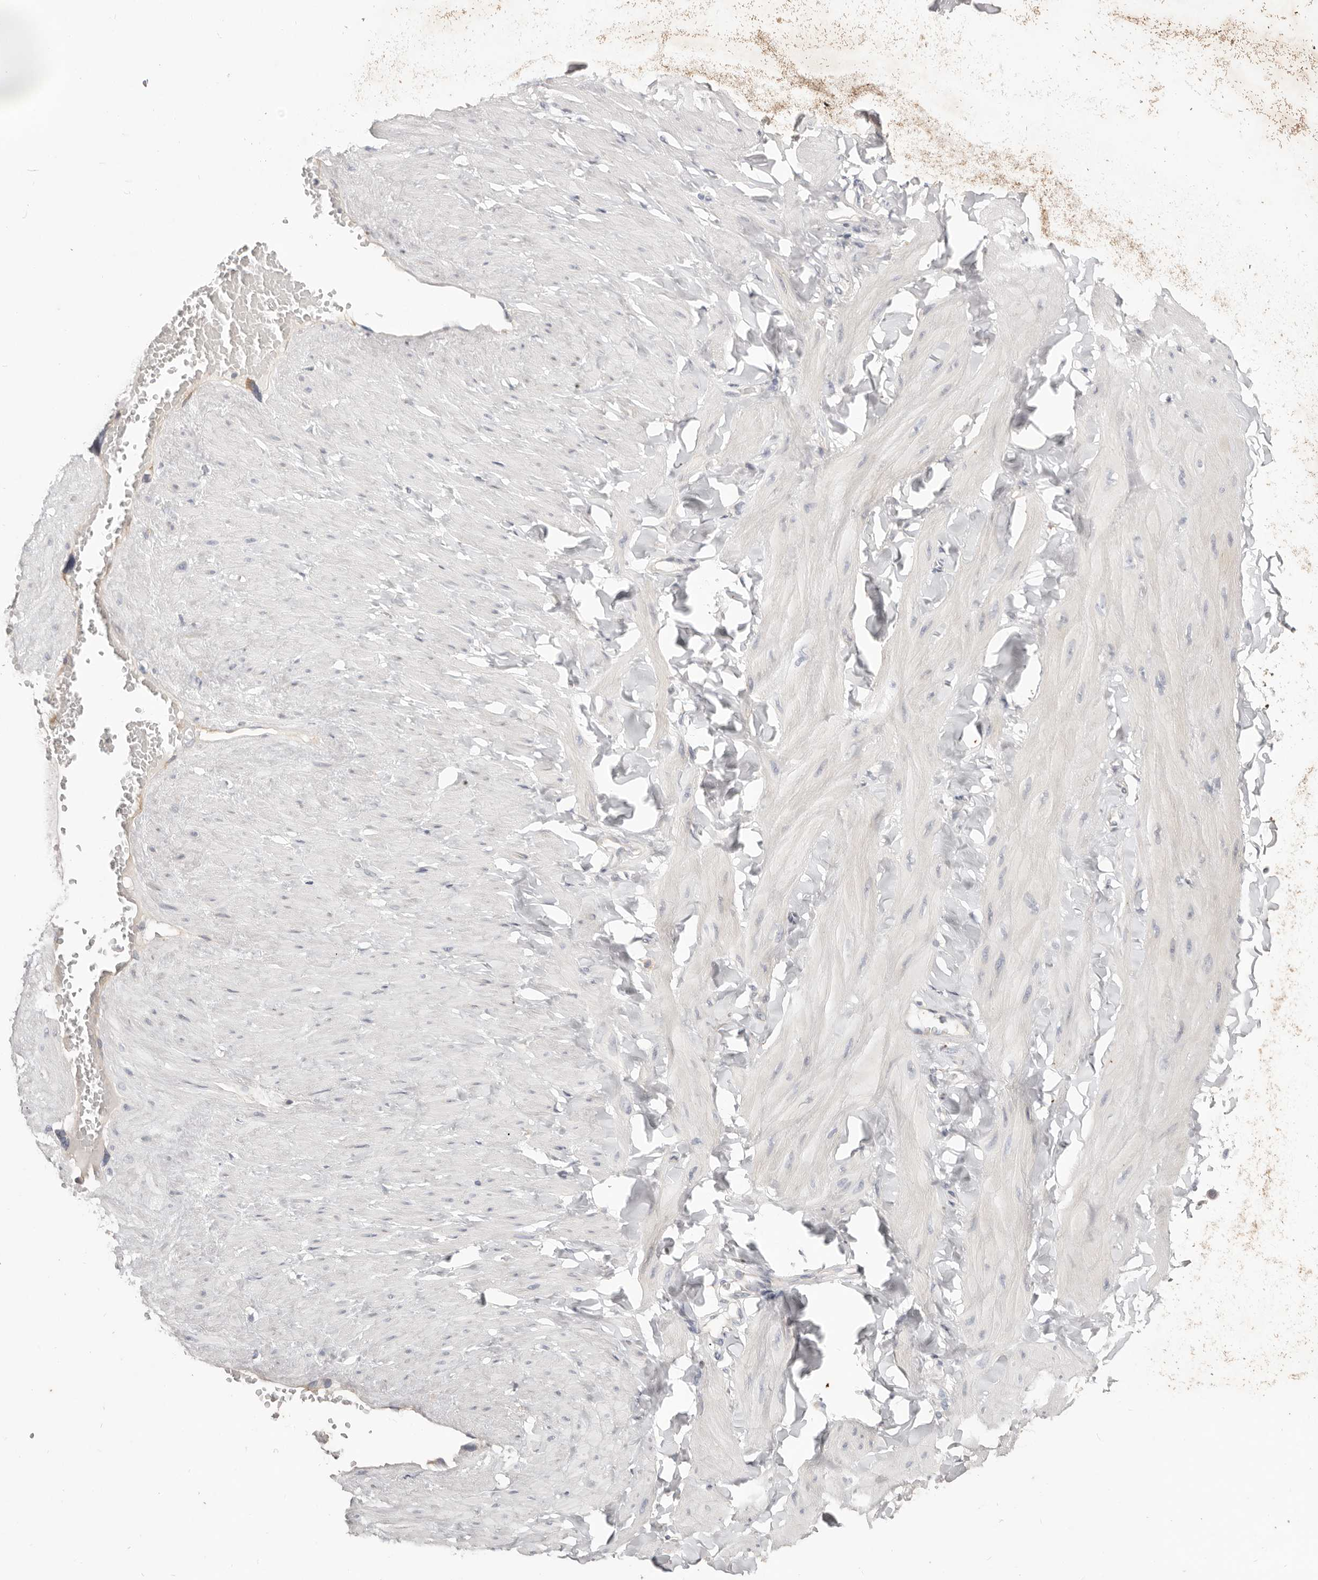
{"staining": {"intensity": "negative", "quantity": "none", "location": "none"}, "tissue": "adipose tissue", "cell_type": "Adipocytes", "image_type": "normal", "snomed": [{"axis": "morphology", "description": "Normal tissue, NOS"}, {"axis": "topography", "description": "Adipose tissue"}, {"axis": "topography", "description": "Vascular tissue"}, {"axis": "topography", "description": "Peripheral nerve tissue"}], "caption": "Protein analysis of benign adipose tissue demonstrates no significant expression in adipocytes. (Stains: DAB (3,3'-diaminobenzidine) immunohistochemistry (IHC) with hematoxylin counter stain, Microscopy: brightfield microscopy at high magnification).", "gene": "WDR77", "patient": {"sex": "male", "age": 25}}